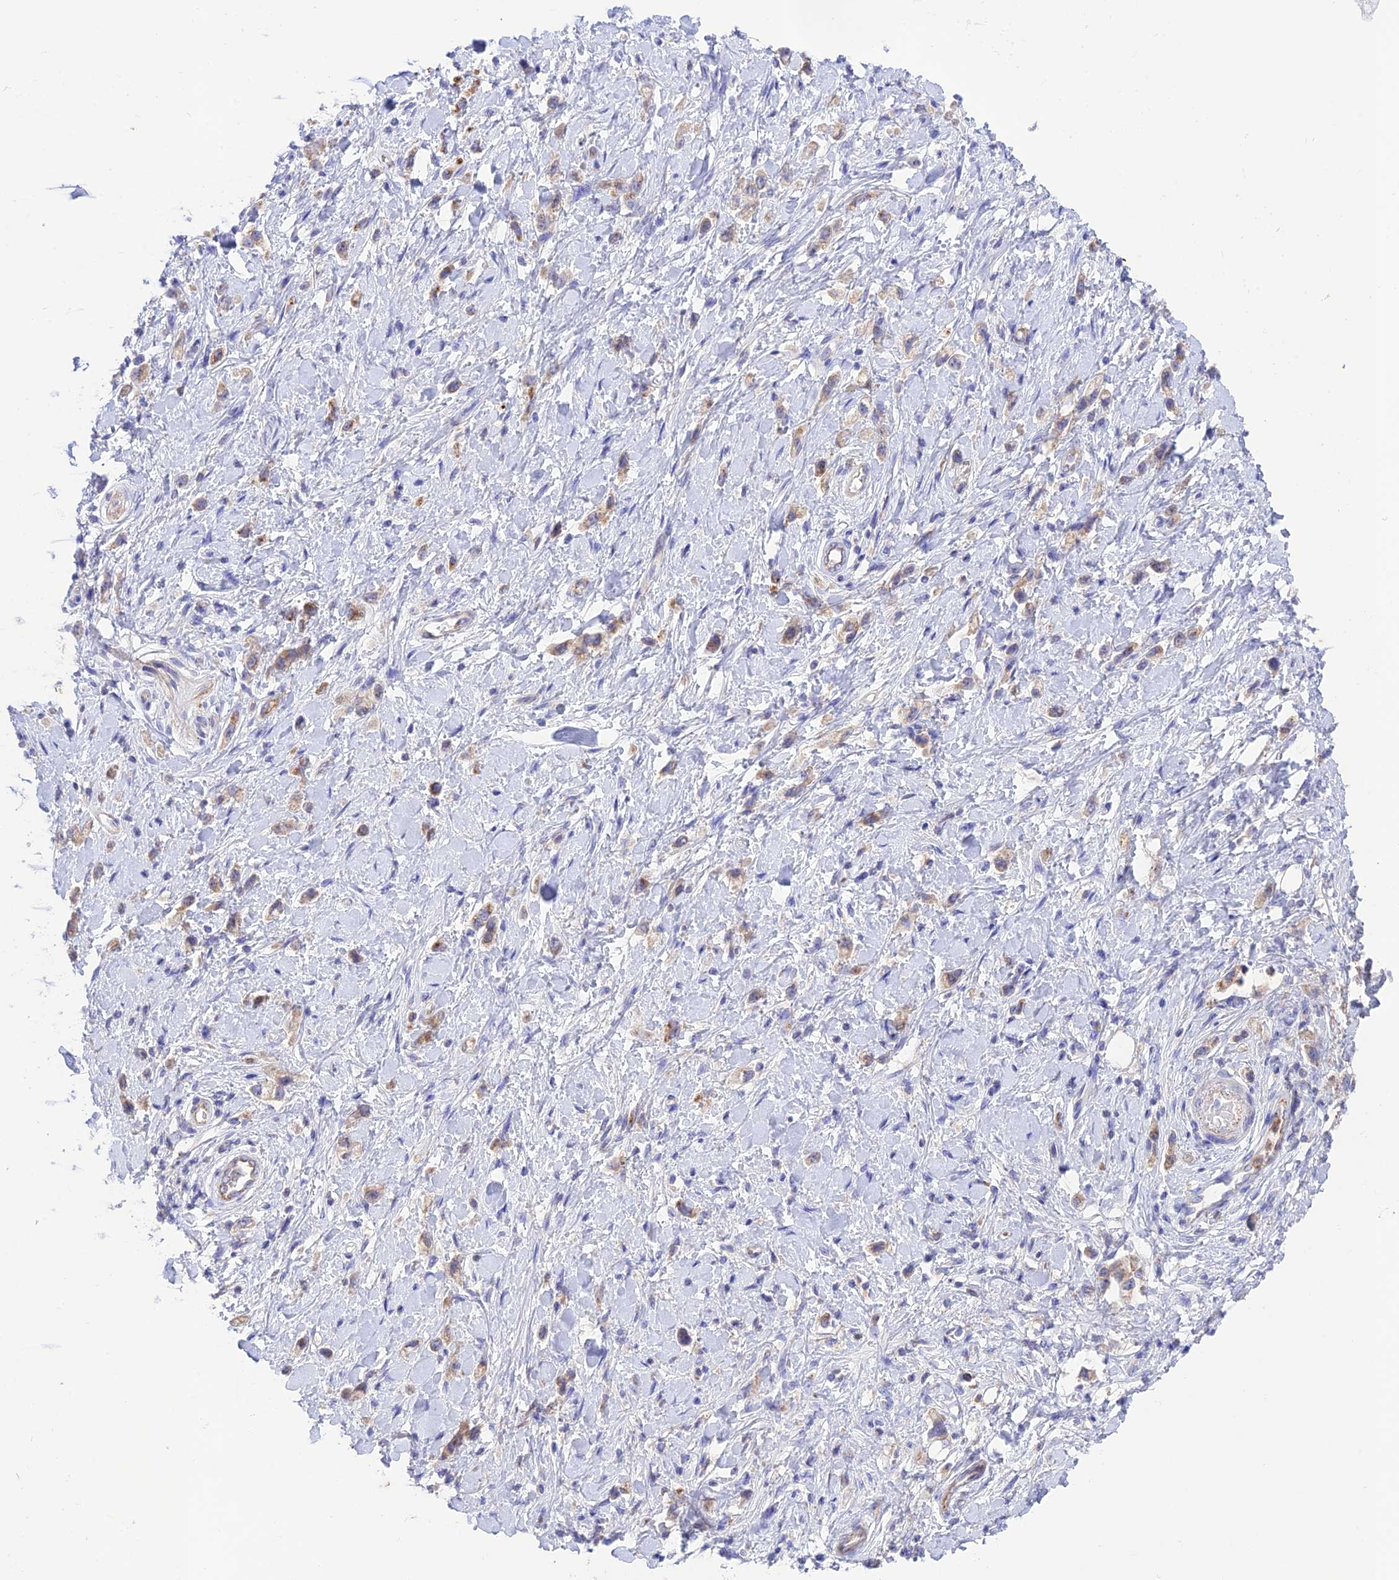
{"staining": {"intensity": "weak", "quantity": "25%-75%", "location": "cytoplasmic/membranous"}, "tissue": "stomach cancer", "cell_type": "Tumor cells", "image_type": "cancer", "snomed": [{"axis": "morphology", "description": "Adenocarcinoma, NOS"}, {"axis": "topography", "description": "Stomach"}], "caption": "The micrograph reveals staining of adenocarcinoma (stomach), revealing weak cytoplasmic/membranous protein staining (brown color) within tumor cells.", "gene": "CHSY3", "patient": {"sex": "female", "age": 65}}